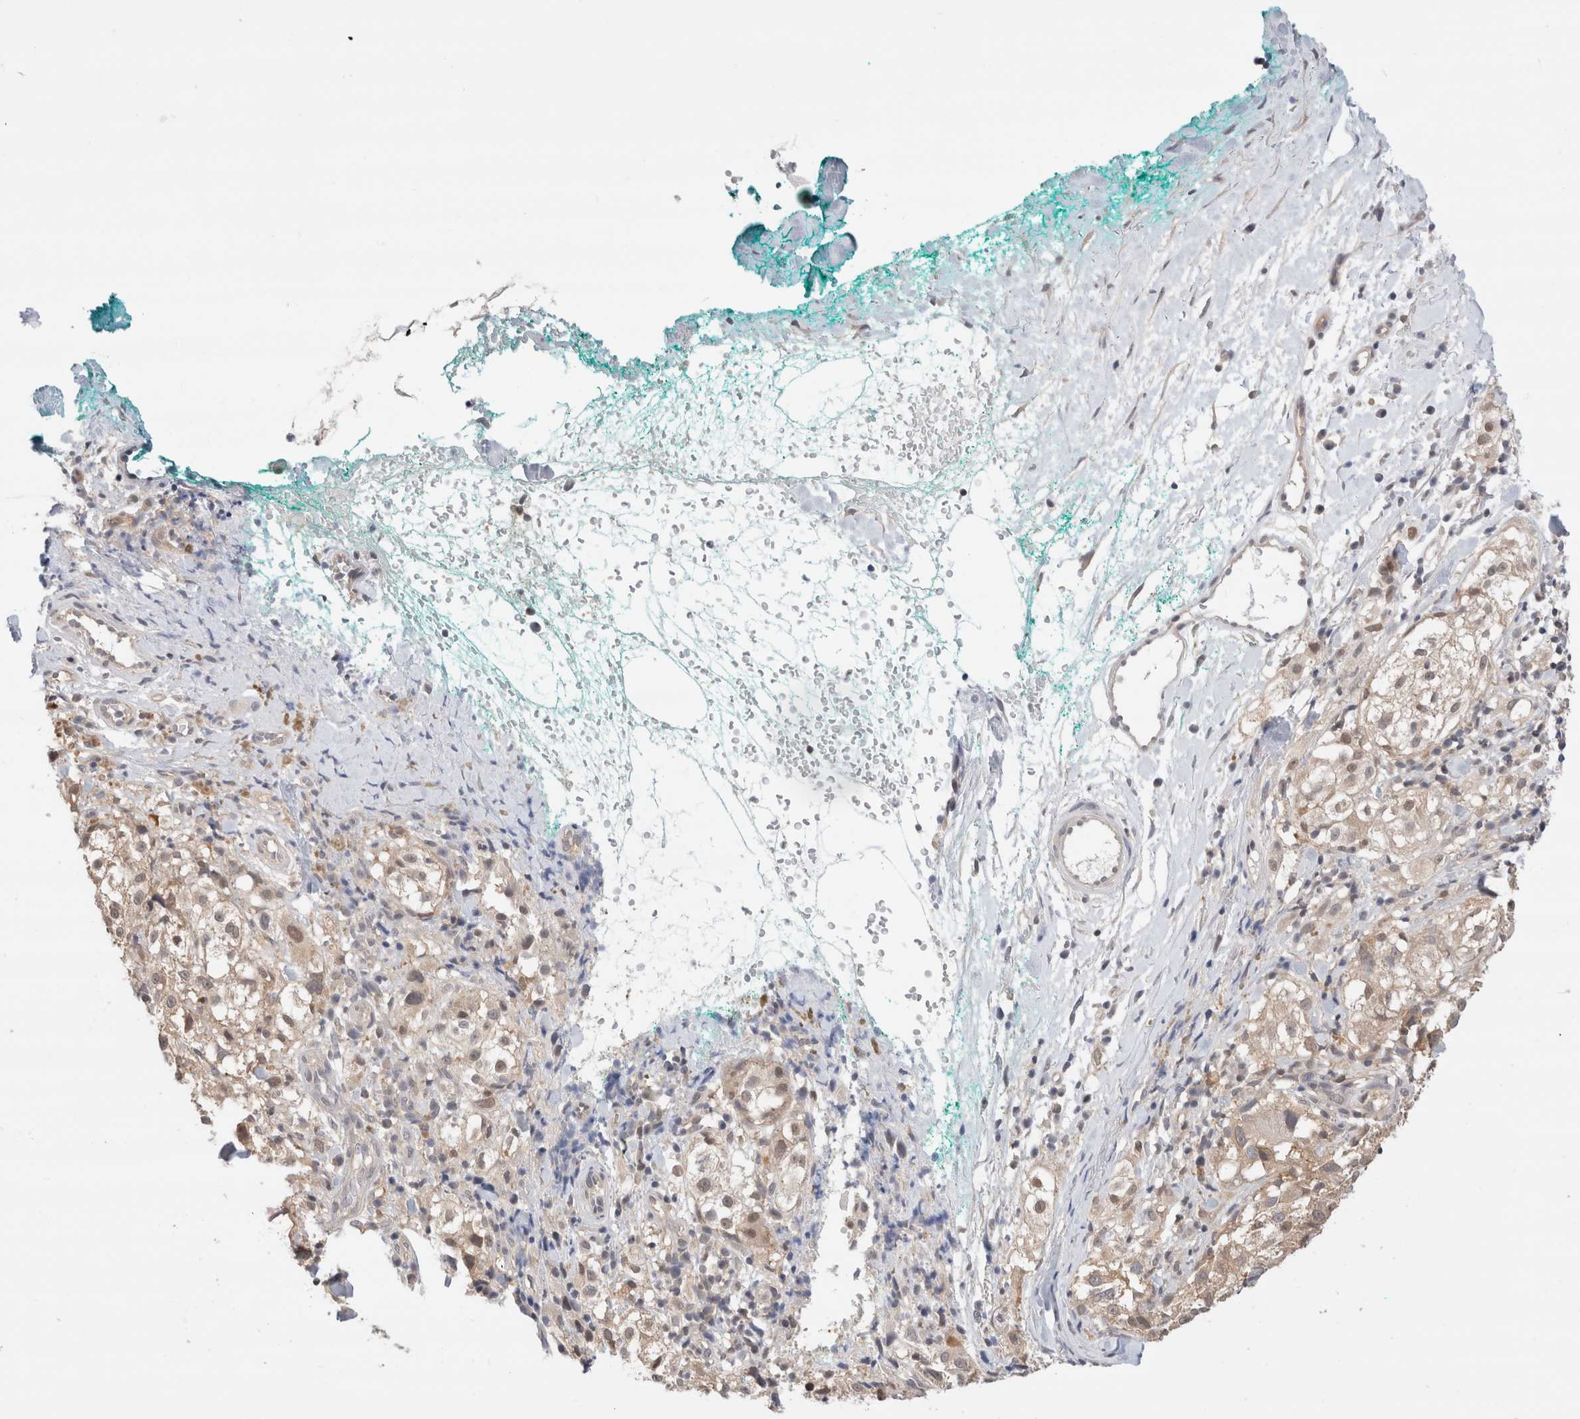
{"staining": {"intensity": "weak", "quantity": ">75%", "location": "cytoplasmic/membranous"}, "tissue": "melanoma", "cell_type": "Tumor cells", "image_type": "cancer", "snomed": [{"axis": "morphology", "description": "Necrosis, NOS"}, {"axis": "morphology", "description": "Malignant melanoma, NOS"}, {"axis": "topography", "description": "Skin"}], "caption": "Immunohistochemical staining of human melanoma exhibits low levels of weak cytoplasmic/membranous protein staining in approximately >75% of tumor cells.", "gene": "C17orf97", "patient": {"sex": "female", "age": 87}}